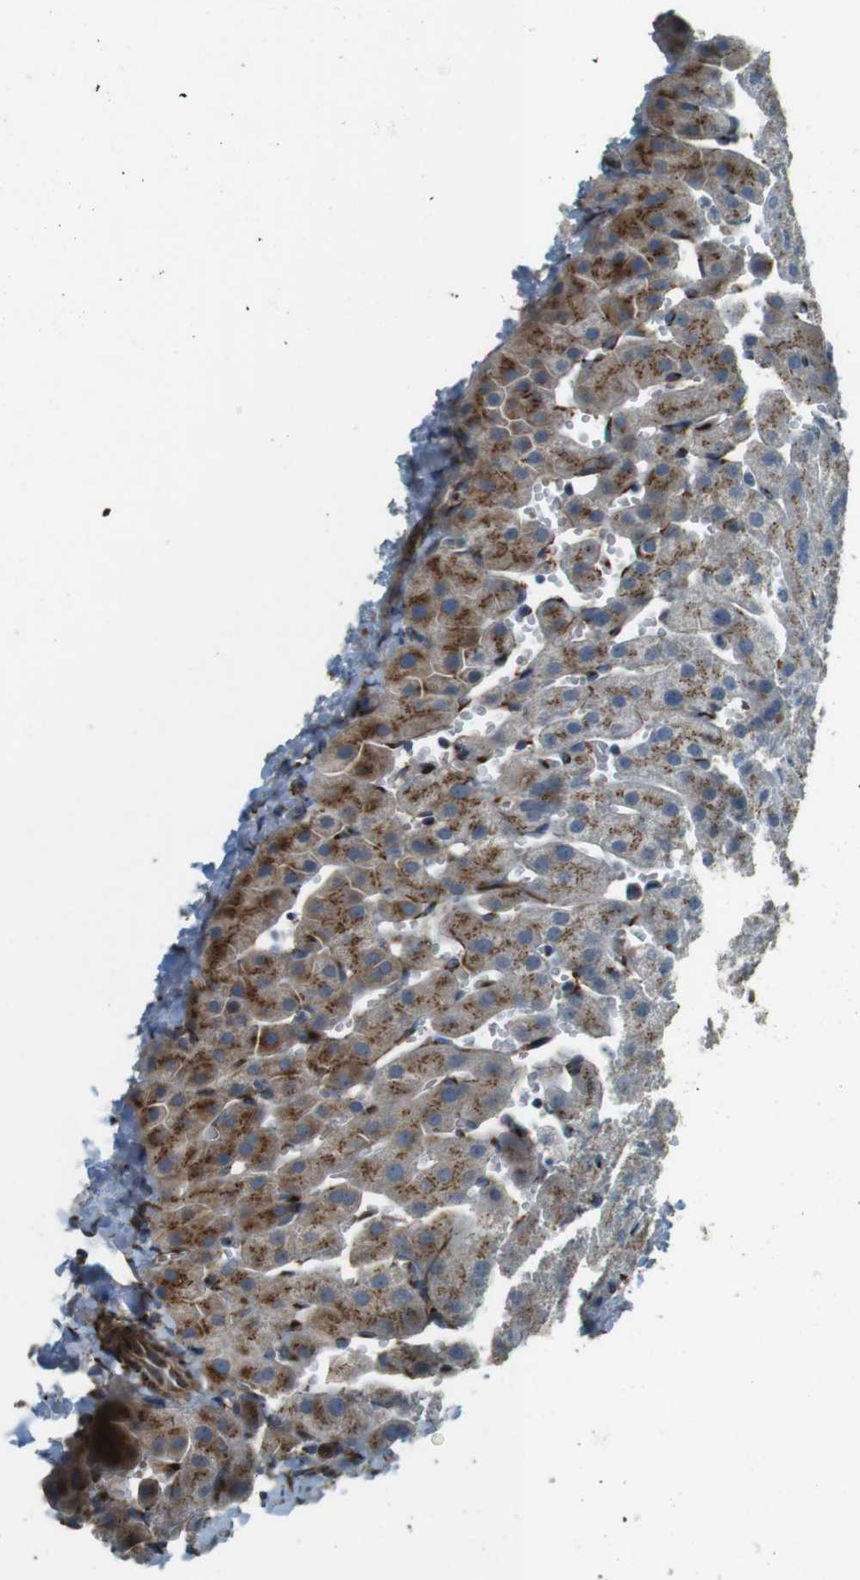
{"staining": {"intensity": "moderate", "quantity": ">75%", "location": "cytoplasmic/membranous"}, "tissue": "liver", "cell_type": "Cholangiocytes", "image_type": "normal", "snomed": [{"axis": "morphology", "description": "Normal tissue, NOS"}, {"axis": "morphology", "description": "Fibrosis, NOS"}, {"axis": "topography", "description": "Liver"}], "caption": "Moderate cytoplasmic/membranous staining is seen in approximately >75% of cholangiocytes in normal liver. The staining is performed using DAB brown chromogen to label protein expression. The nuclei are counter-stained blue using hematoxylin.", "gene": "TMEM115", "patient": {"sex": "female", "age": 29}}